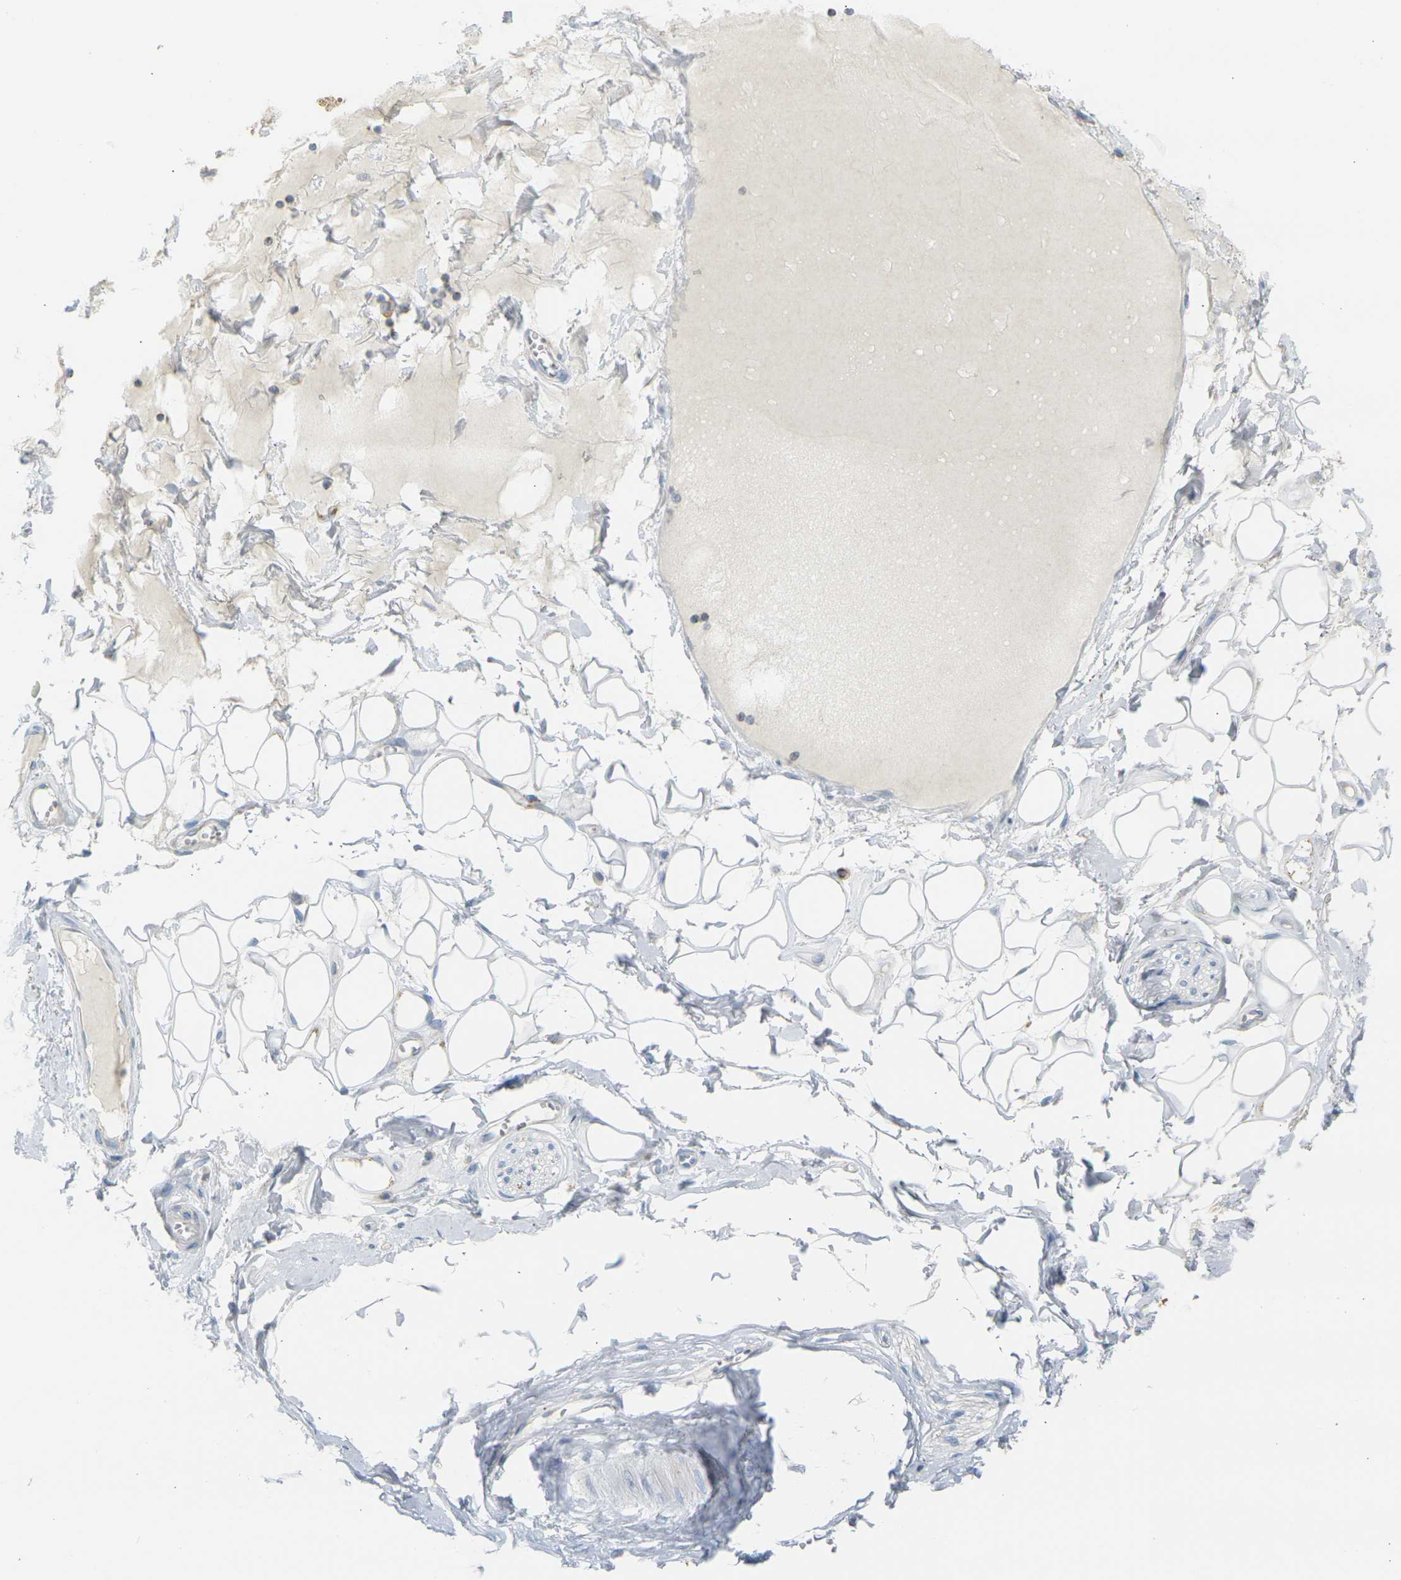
{"staining": {"intensity": "negative", "quantity": "none", "location": "none"}, "tissue": "adipose tissue", "cell_type": "Adipocytes", "image_type": "normal", "snomed": [{"axis": "morphology", "description": "Normal tissue, NOS"}, {"axis": "morphology", "description": "Inflammation, NOS"}, {"axis": "topography", "description": "Salivary gland"}, {"axis": "topography", "description": "Peripheral nerve tissue"}], "caption": "This is an immunohistochemistry photomicrograph of benign adipose tissue. There is no staining in adipocytes.", "gene": "PARD6B", "patient": {"sex": "female", "age": 75}}